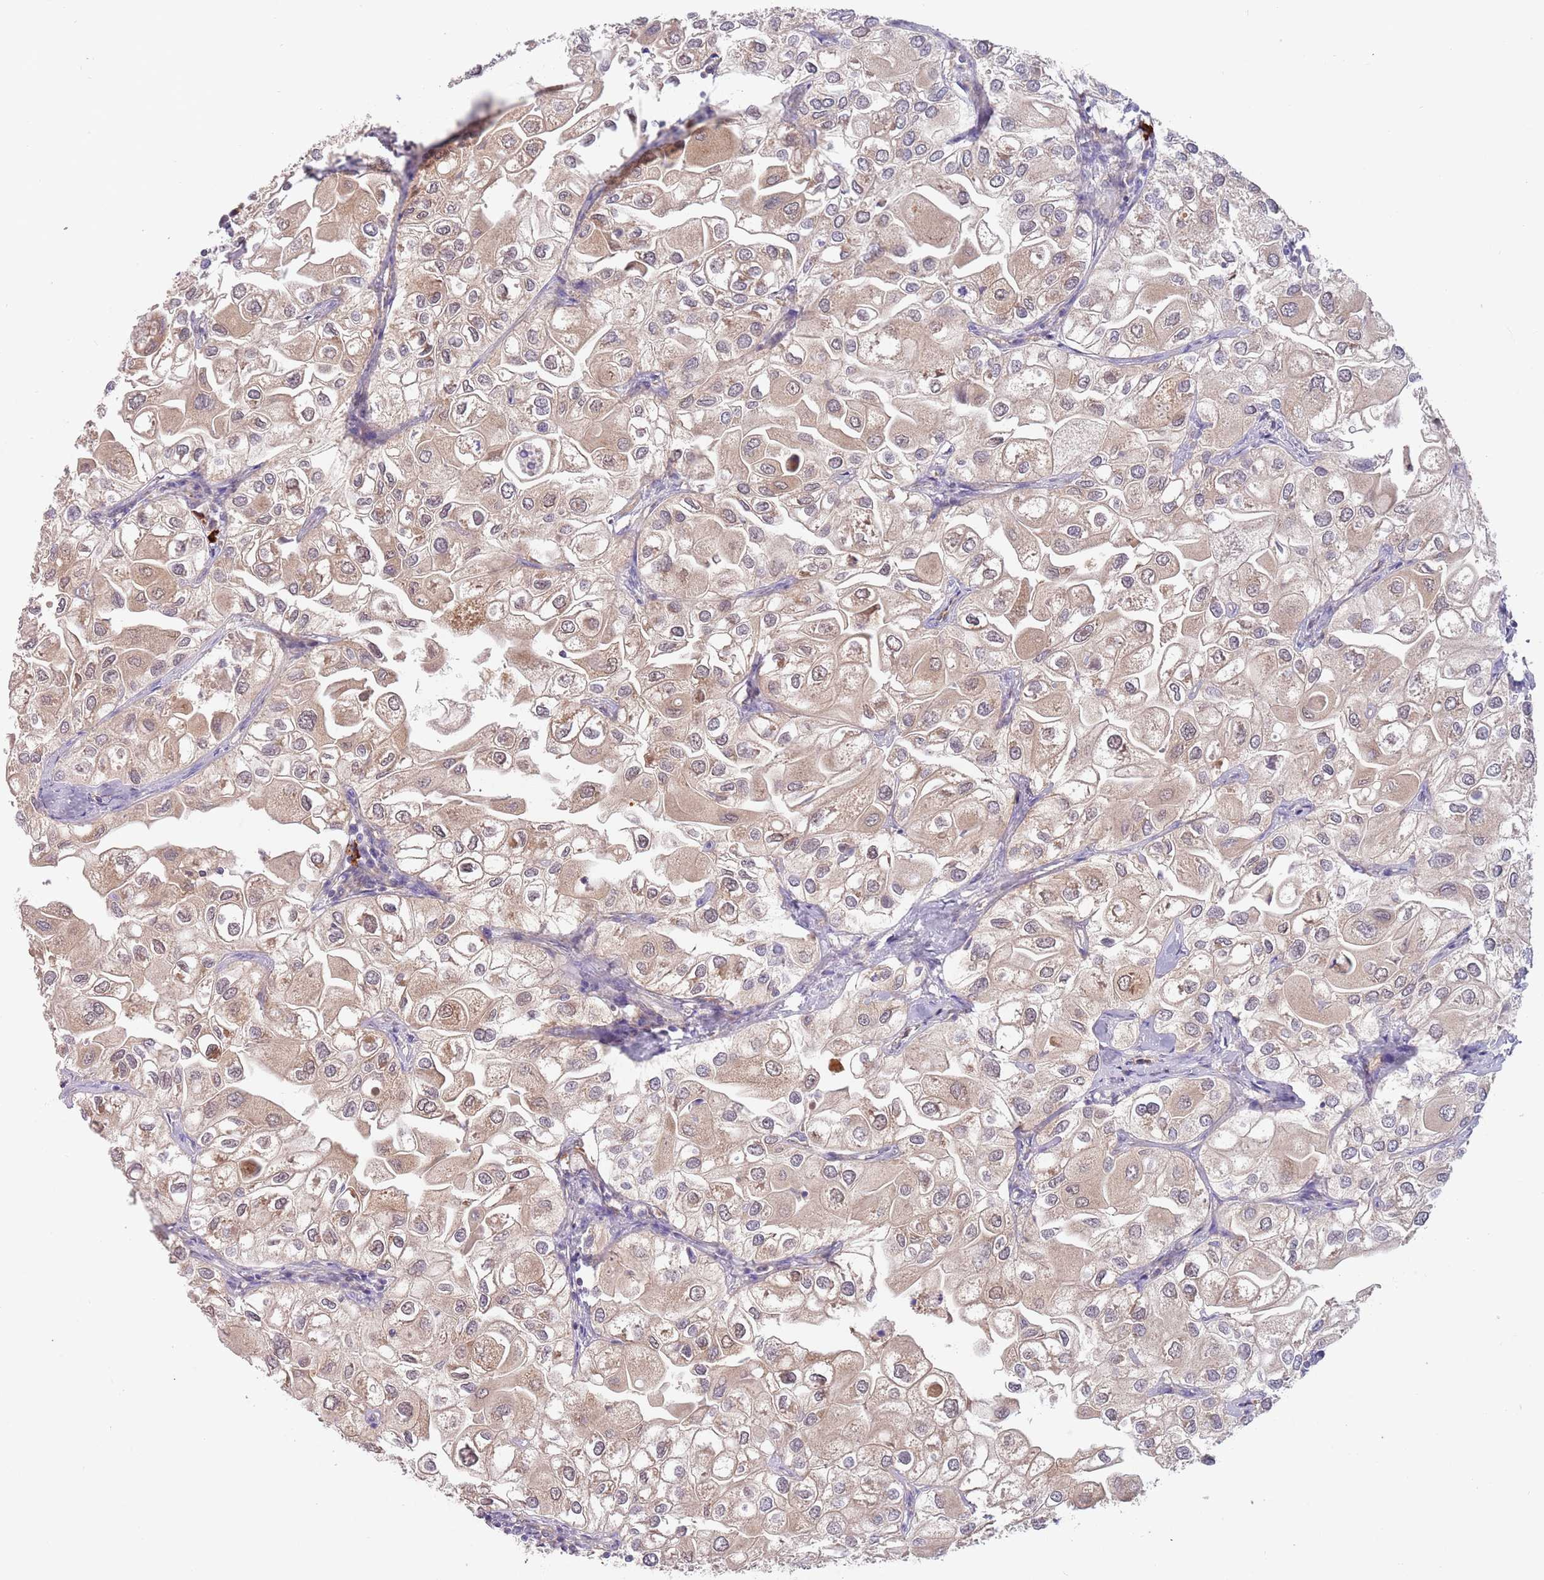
{"staining": {"intensity": "moderate", "quantity": "25%-75%", "location": "cytoplasmic/membranous"}, "tissue": "urothelial cancer", "cell_type": "Tumor cells", "image_type": "cancer", "snomed": [{"axis": "morphology", "description": "Urothelial carcinoma, High grade"}, {"axis": "topography", "description": "Urinary bladder"}], "caption": "An immunohistochemistry (IHC) micrograph of tumor tissue is shown. Protein staining in brown labels moderate cytoplasmic/membranous positivity in urothelial cancer within tumor cells.", "gene": "GUK1", "patient": {"sex": "male", "age": 64}}